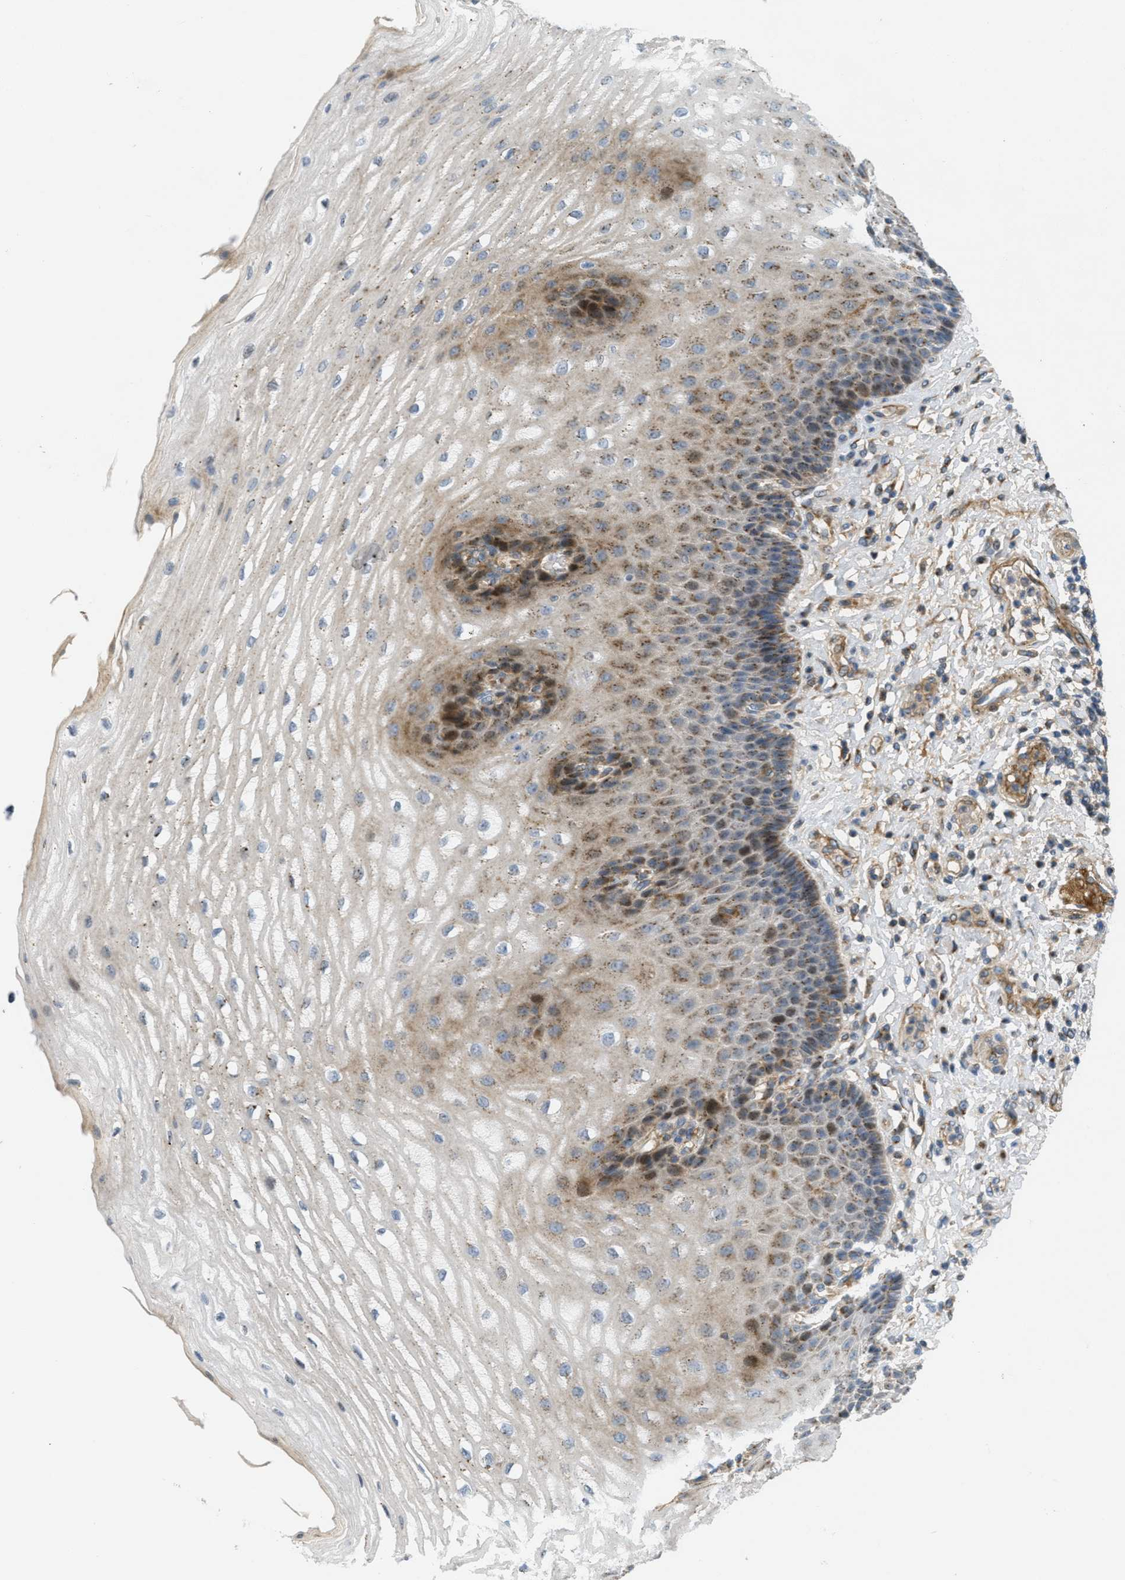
{"staining": {"intensity": "moderate", "quantity": "25%-75%", "location": "cytoplasmic/membranous"}, "tissue": "esophagus", "cell_type": "Squamous epithelial cells", "image_type": "normal", "snomed": [{"axis": "morphology", "description": "Normal tissue, NOS"}, {"axis": "topography", "description": "Esophagus"}], "caption": "Protein staining exhibits moderate cytoplasmic/membranous expression in about 25%-75% of squamous epithelial cells in normal esophagus. Immunohistochemistry (ihc) stains the protein of interest in brown and the nuclei are stained blue.", "gene": "ZFPL1", "patient": {"sex": "male", "age": 54}}